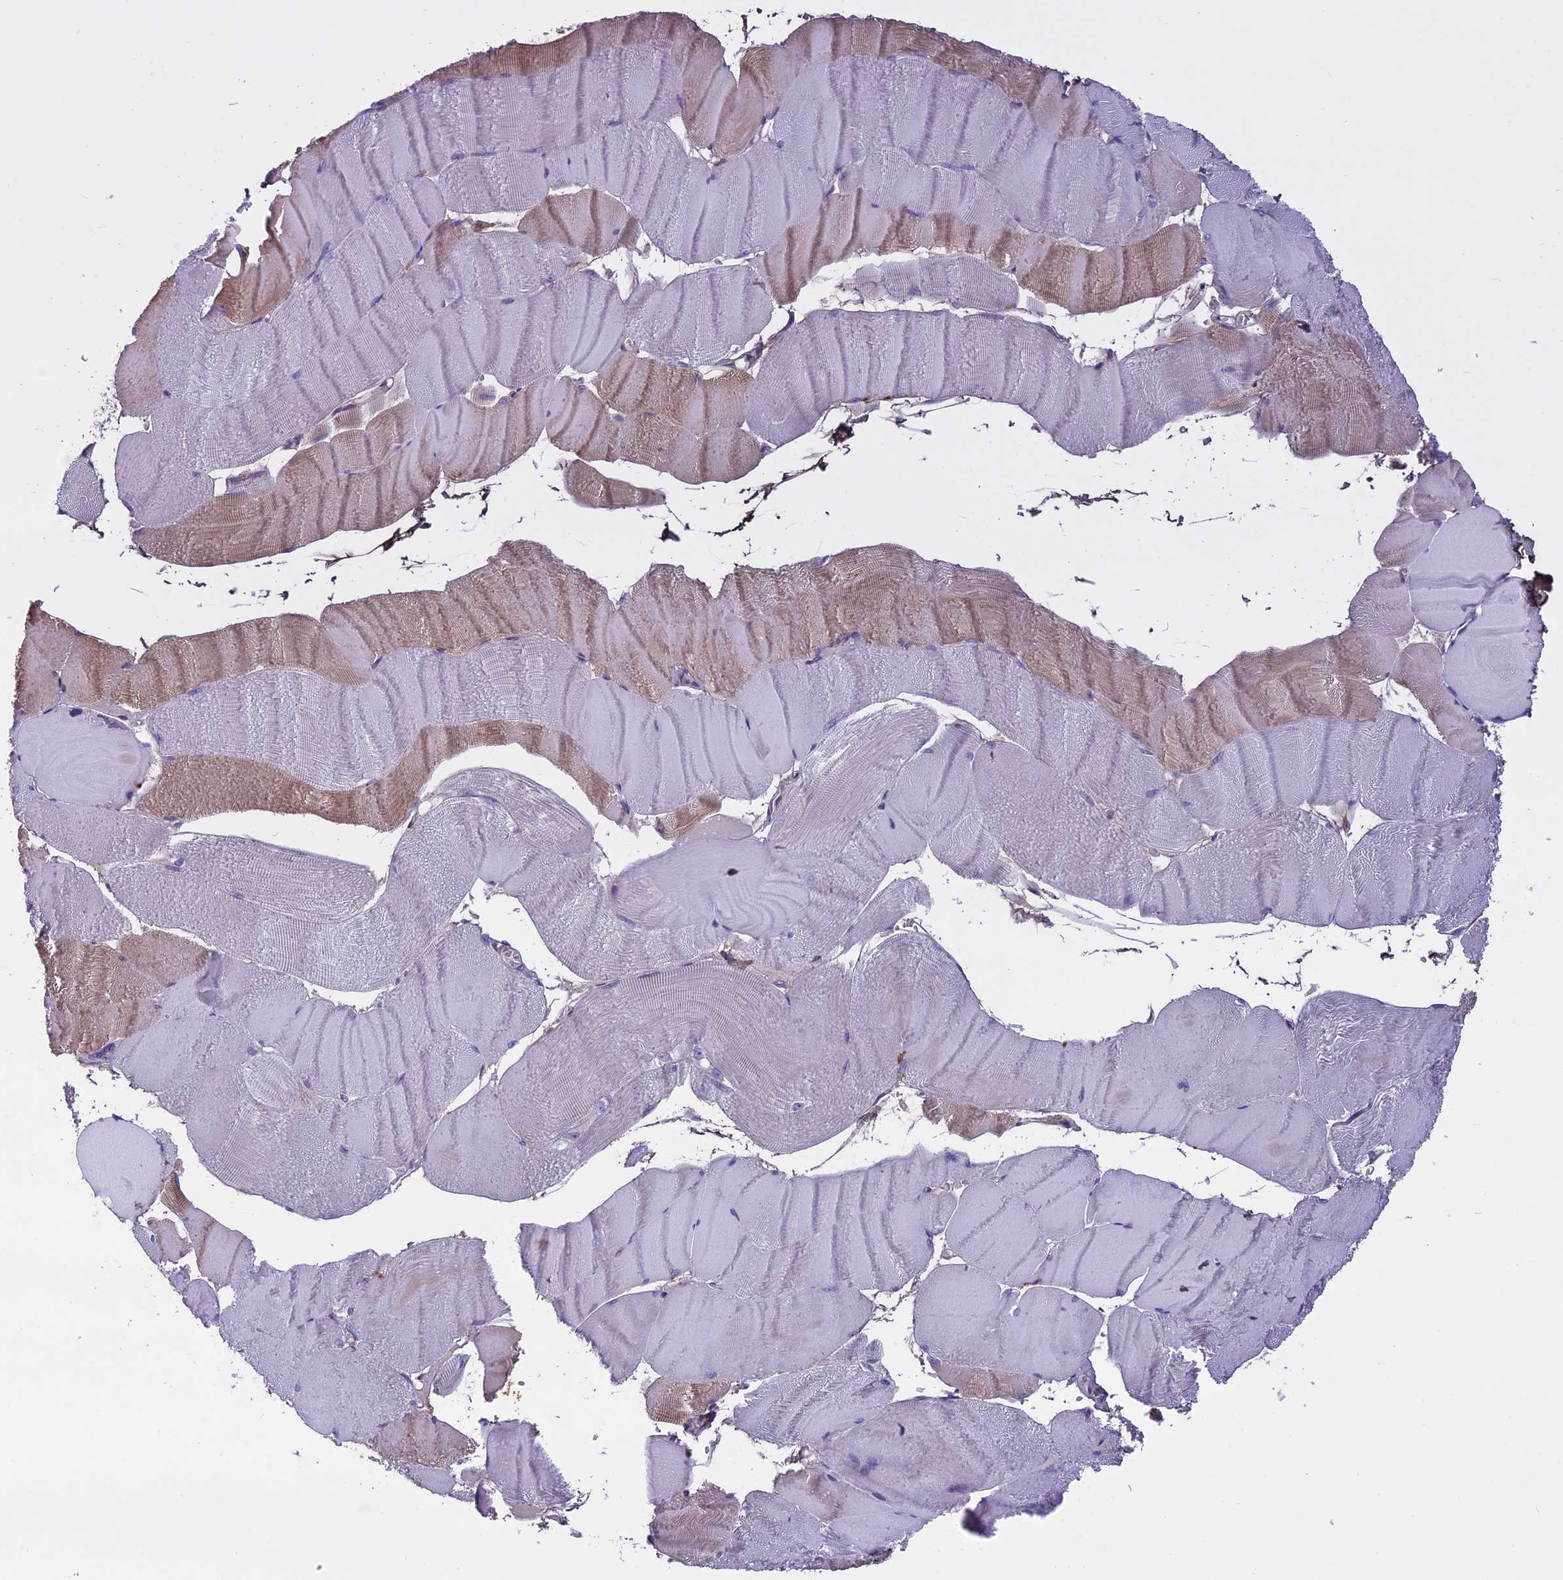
{"staining": {"intensity": "moderate", "quantity": "<25%", "location": "cytoplasmic/membranous"}, "tissue": "skeletal muscle", "cell_type": "Myocytes", "image_type": "normal", "snomed": [{"axis": "morphology", "description": "Normal tissue, NOS"}, {"axis": "morphology", "description": "Basal cell carcinoma"}, {"axis": "topography", "description": "Skeletal muscle"}], "caption": "Skeletal muscle stained for a protein (brown) shows moderate cytoplasmic/membranous positive expression in about <25% of myocytes.", "gene": "DCTN5", "patient": {"sex": "female", "age": 64}}